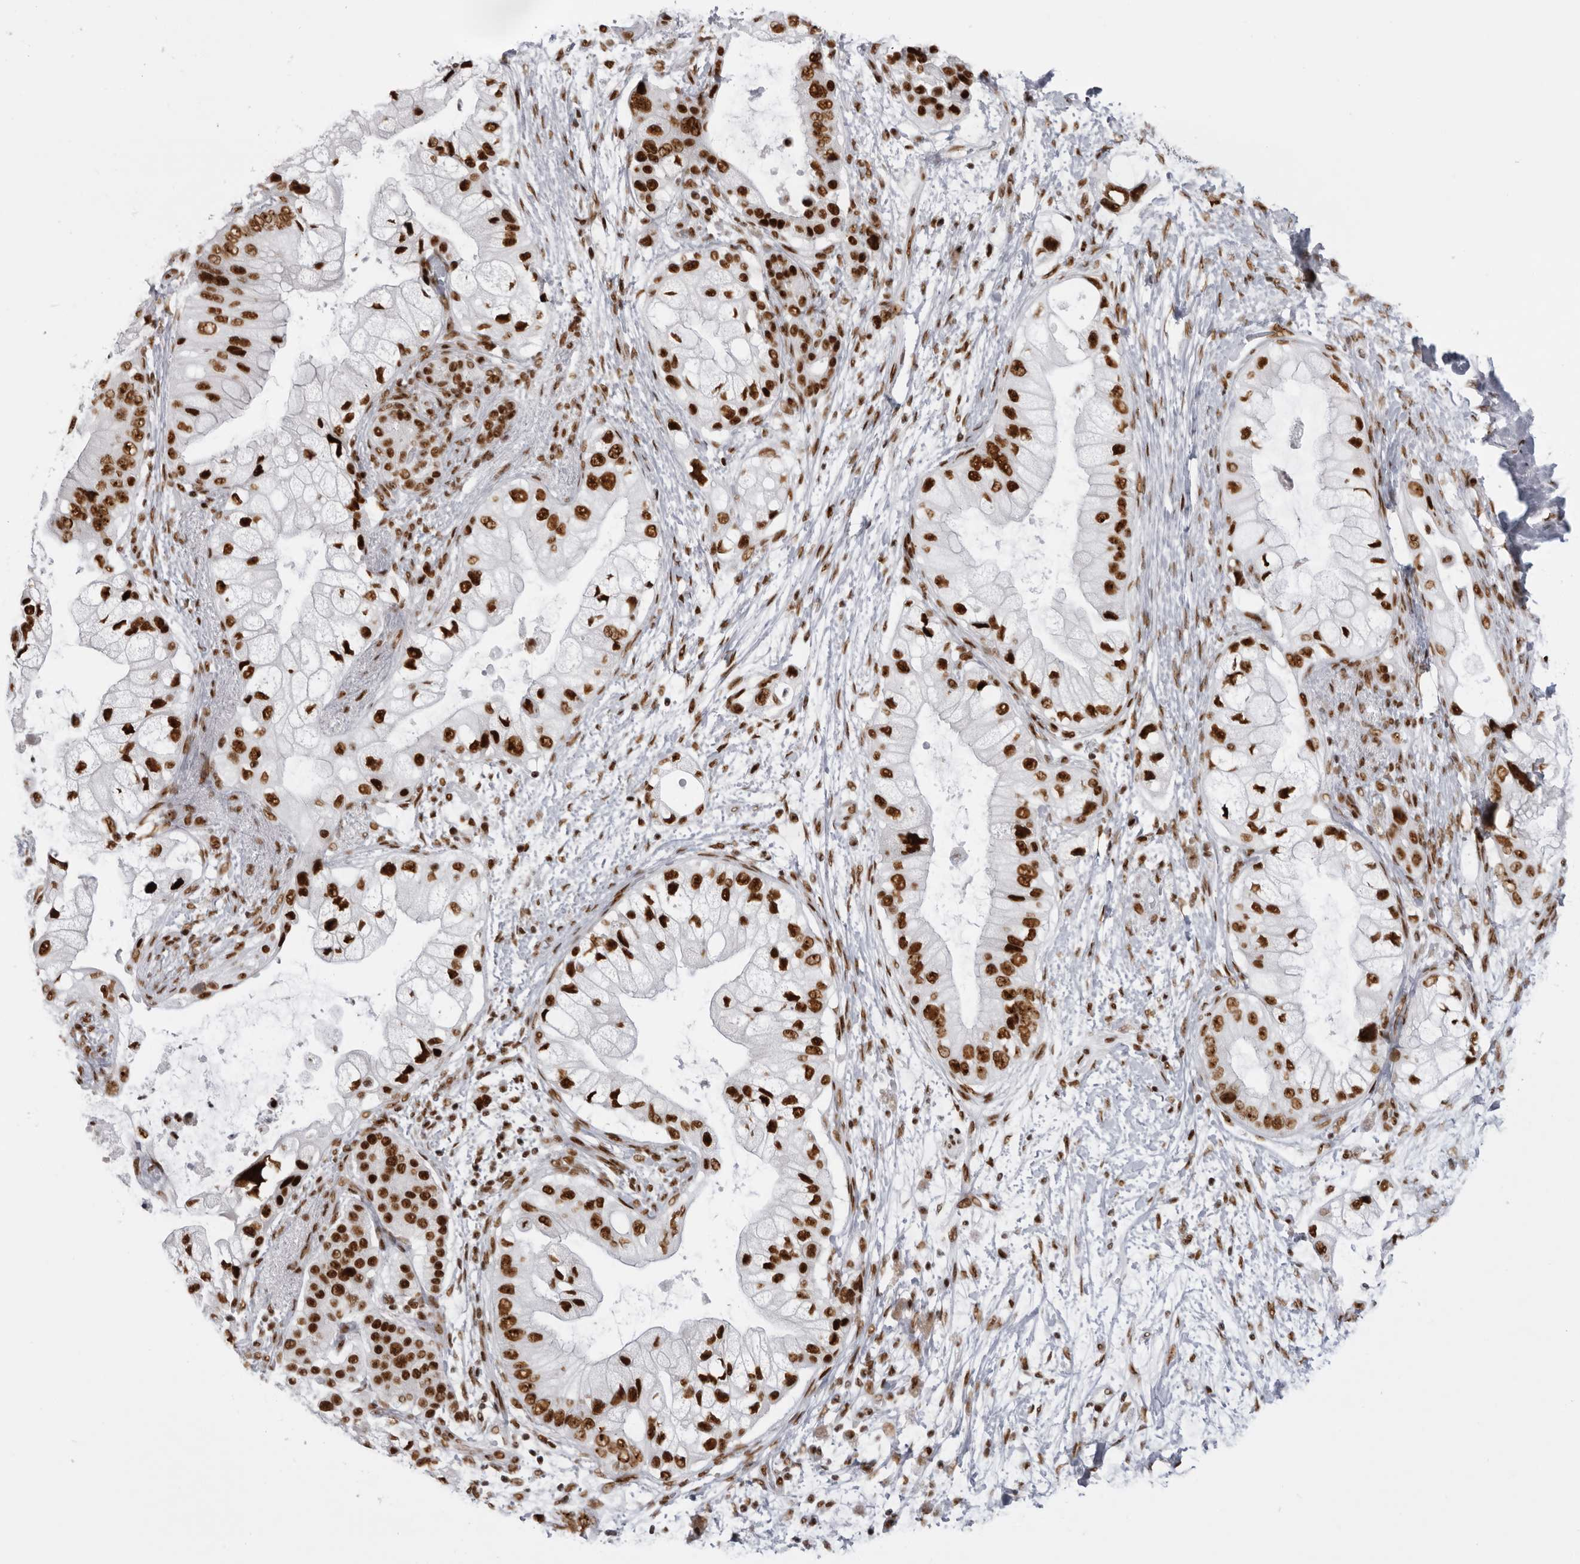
{"staining": {"intensity": "strong", "quantity": ">75%", "location": "nuclear"}, "tissue": "pancreatic cancer", "cell_type": "Tumor cells", "image_type": "cancer", "snomed": [{"axis": "morphology", "description": "Adenocarcinoma, NOS"}, {"axis": "topography", "description": "Pancreas"}], "caption": "A photomicrograph of human pancreatic cancer stained for a protein shows strong nuclear brown staining in tumor cells.", "gene": "DHX9", "patient": {"sex": "male", "age": 53}}